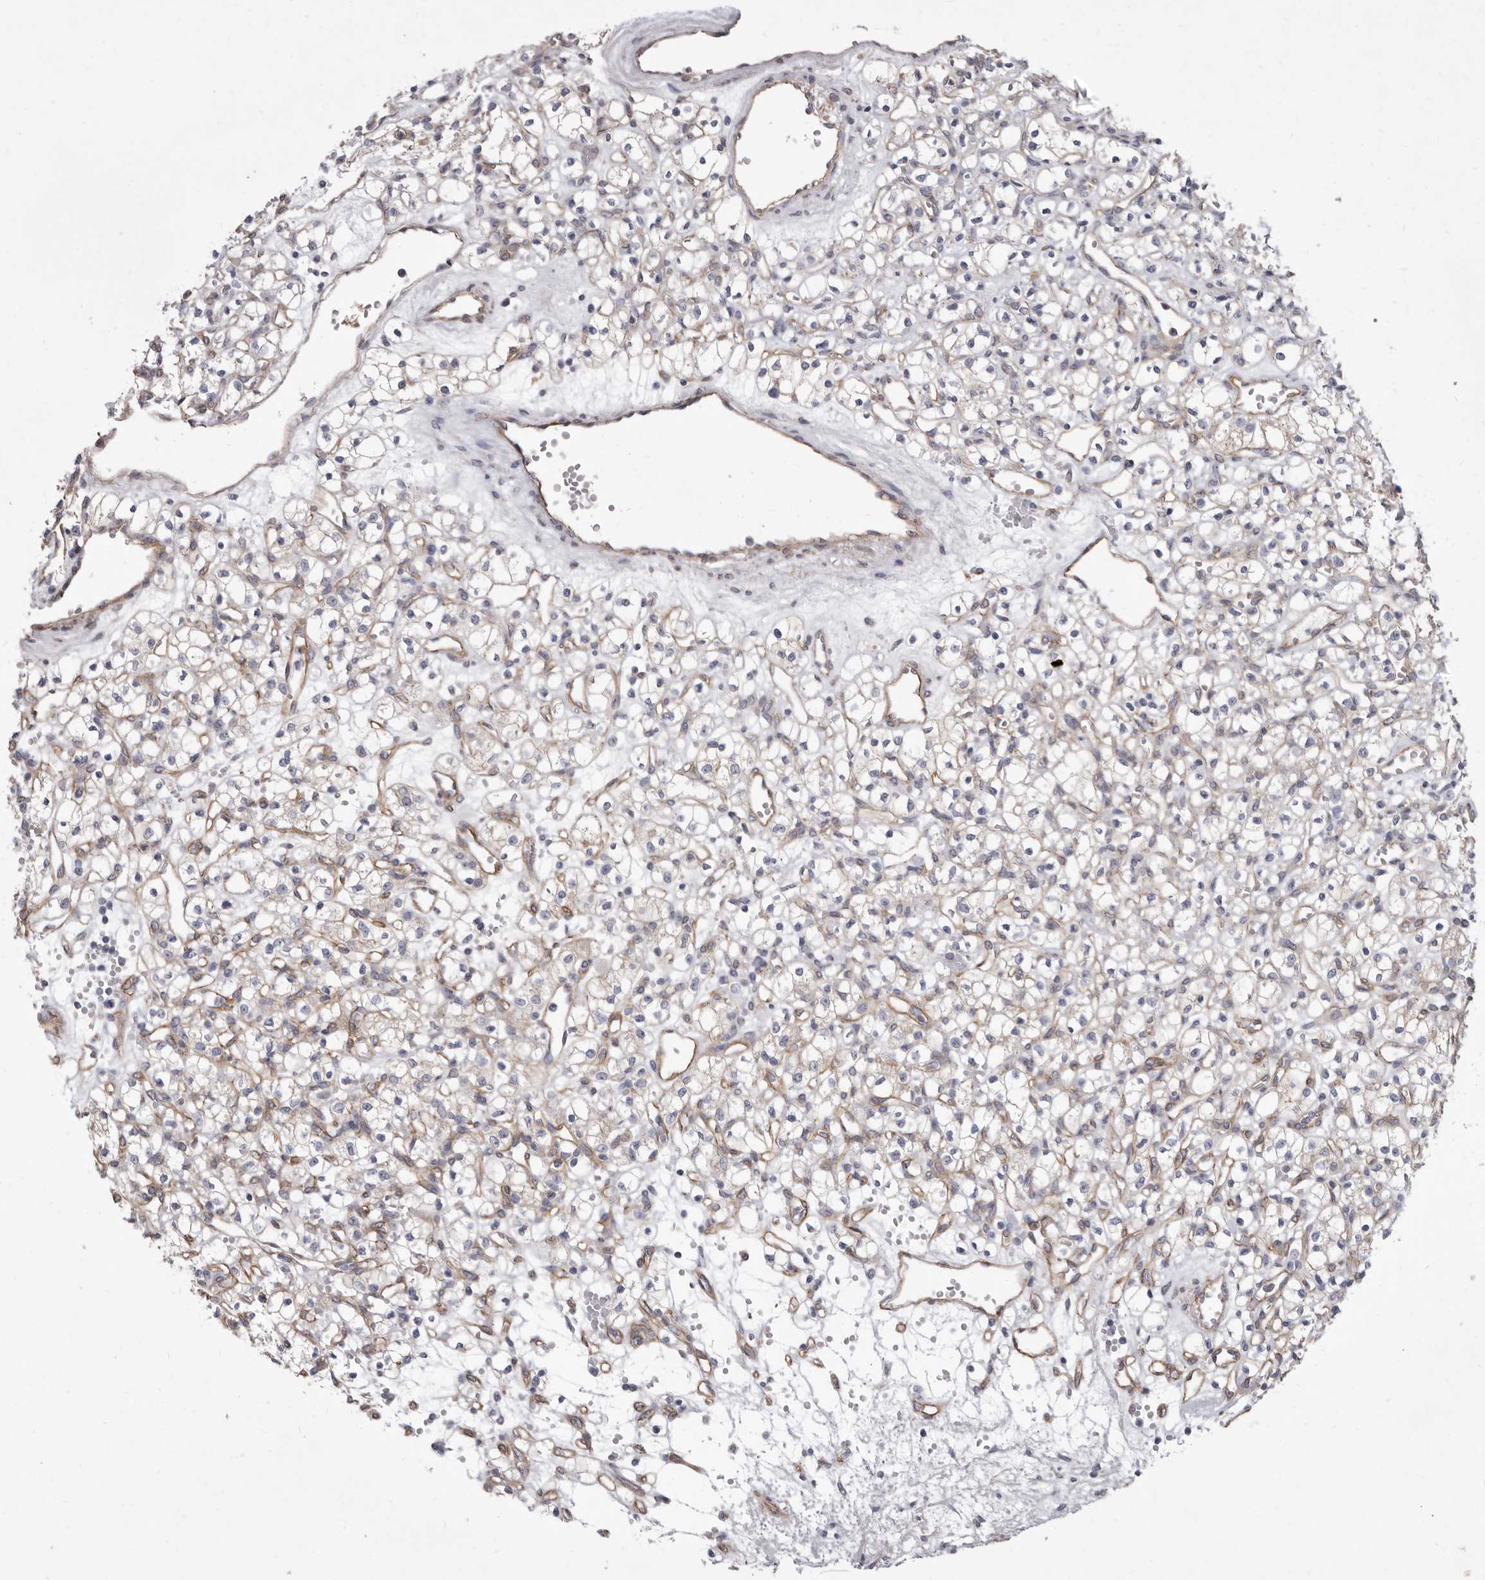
{"staining": {"intensity": "negative", "quantity": "none", "location": "none"}, "tissue": "renal cancer", "cell_type": "Tumor cells", "image_type": "cancer", "snomed": [{"axis": "morphology", "description": "Adenocarcinoma, NOS"}, {"axis": "topography", "description": "Kidney"}], "caption": "The micrograph reveals no staining of tumor cells in adenocarcinoma (renal).", "gene": "P2RX6", "patient": {"sex": "female", "age": 59}}